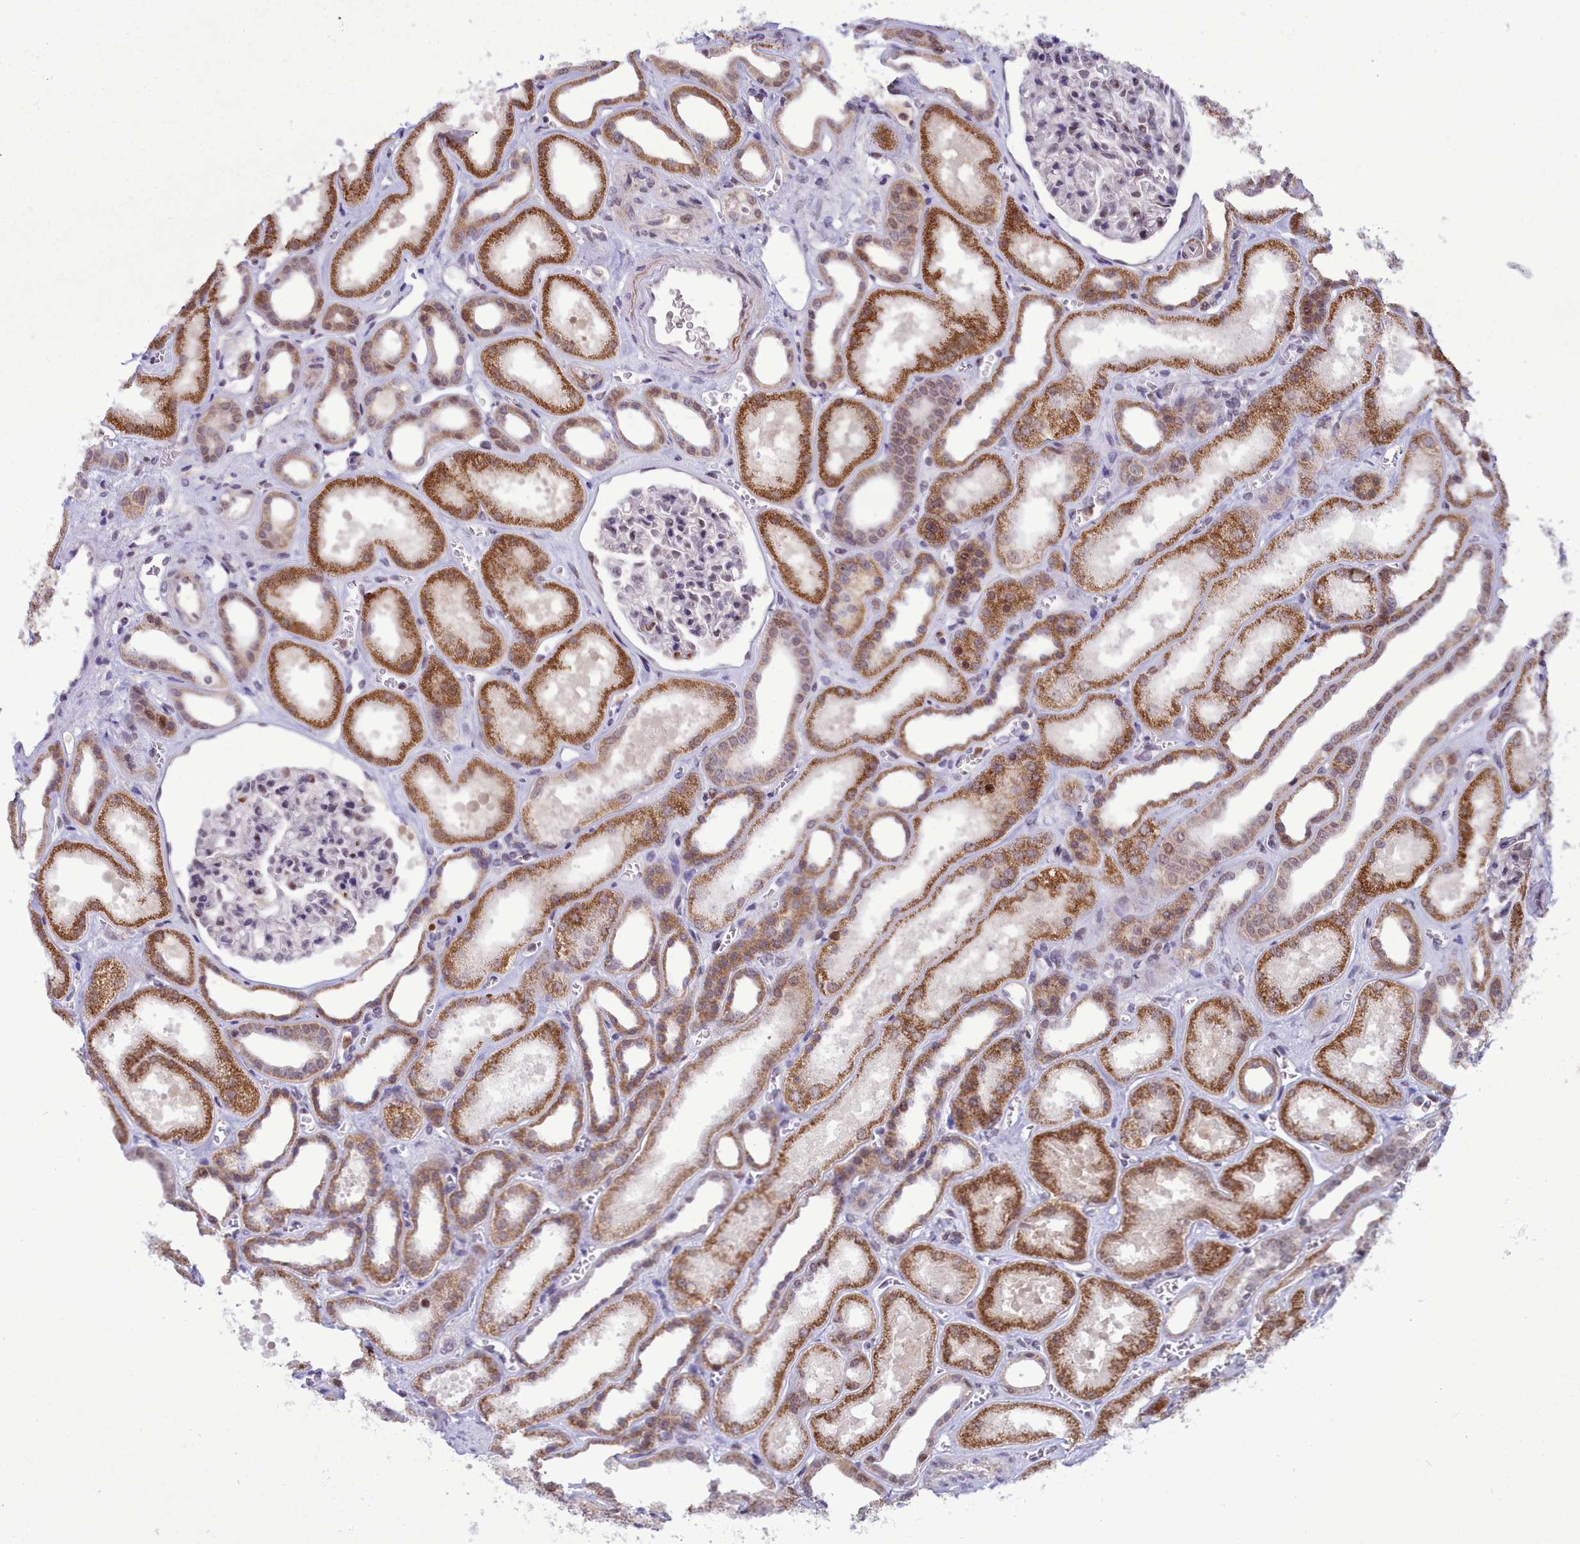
{"staining": {"intensity": "weak", "quantity": "25%-75%", "location": "nuclear"}, "tissue": "kidney", "cell_type": "Cells in glomeruli", "image_type": "normal", "snomed": [{"axis": "morphology", "description": "Normal tissue, NOS"}, {"axis": "morphology", "description": "Adenocarcinoma, NOS"}, {"axis": "topography", "description": "Kidney"}], "caption": "Kidney was stained to show a protein in brown. There is low levels of weak nuclear staining in approximately 25%-75% of cells in glomeruli. Using DAB (3,3'-diaminobenzidine) (brown) and hematoxylin (blue) stains, captured at high magnification using brightfield microscopy.", "gene": "POM121L2", "patient": {"sex": "female", "age": 68}}